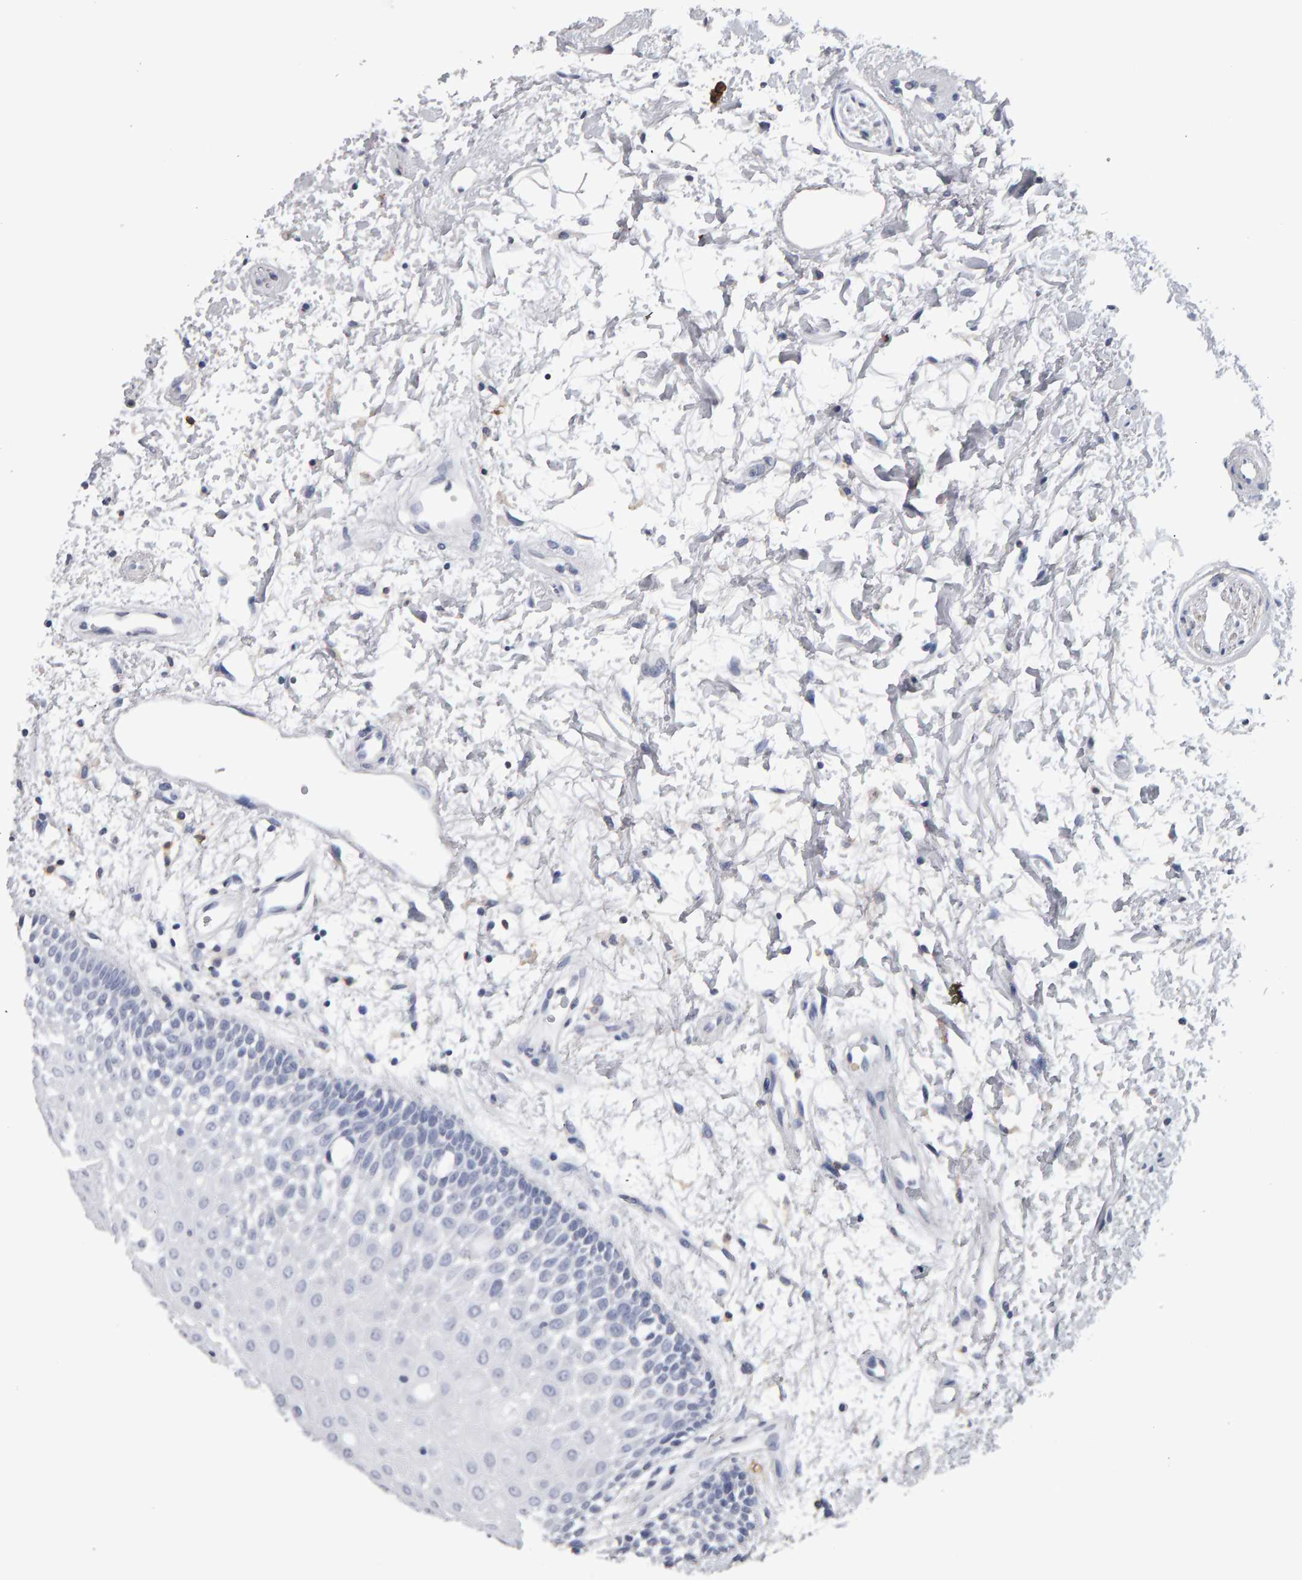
{"staining": {"intensity": "negative", "quantity": "none", "location": "none"}, "tissue": "oral mucosa", "cell_type": "Squamous epithelial cells", "image_type": "normal", "snomed": [{"axis": "morphology", "description": "Normal tissue, NOS"}, {"axis": "topography", "description": "Skeletal muscle"}, {"axis": "topography", "description": "Oral tissue"}, {"axis": "topography", "description": "Peripheral nerve tissue"}], "caption": "DAB (3,3'-diaminobenzidine) immunohistochemical staining of normal human oral mucosa demonstrates no significant positivity in squamous epithelial cells.", "gene": "CD38", "patient": {"sex": "female", "age": 84}}